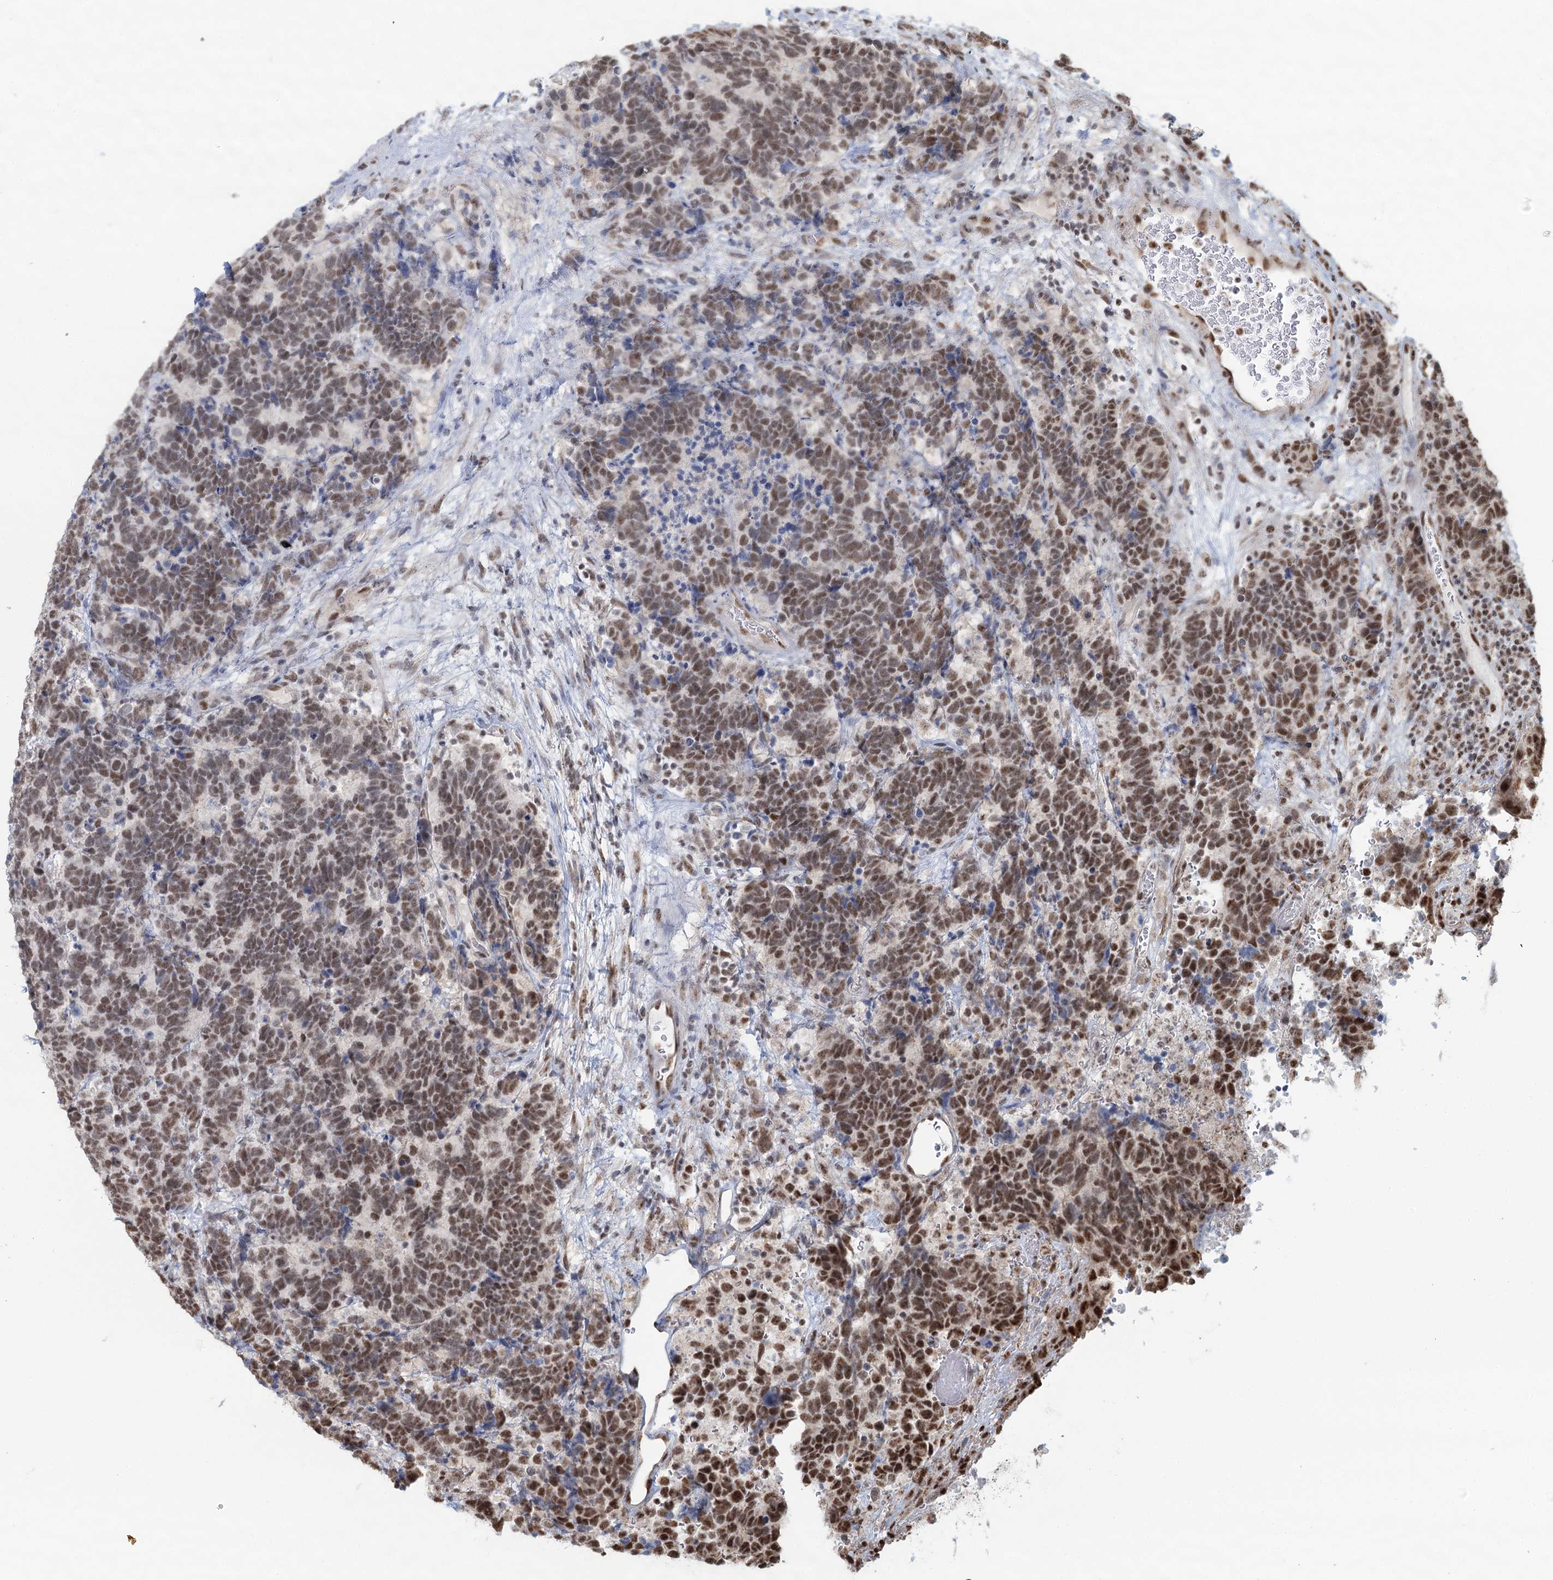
{"staining": {"intensity": "moderate", "quantity": ">75%", "location": "nuclear"}, "tissue": "carcinoid", "cell_type": "Tumor cells", "image_type": "cancer", "snomed": [{"axis": "morphology", "description": "Carcinoma, NOS"}, {"axis": "morphology", "description": "Carcinoid, malignant, NOS"}, {"axis": "topography", "description": "Urinary bladder"}], "caption": "About >75% of tumor cells in carcinoid (malignant) reveal moderate nuclear protein expression as visualized by brown immunohistochemical staining.", "gene": "GPALPP1", "patient": {"sex": "male", "age": 57}}